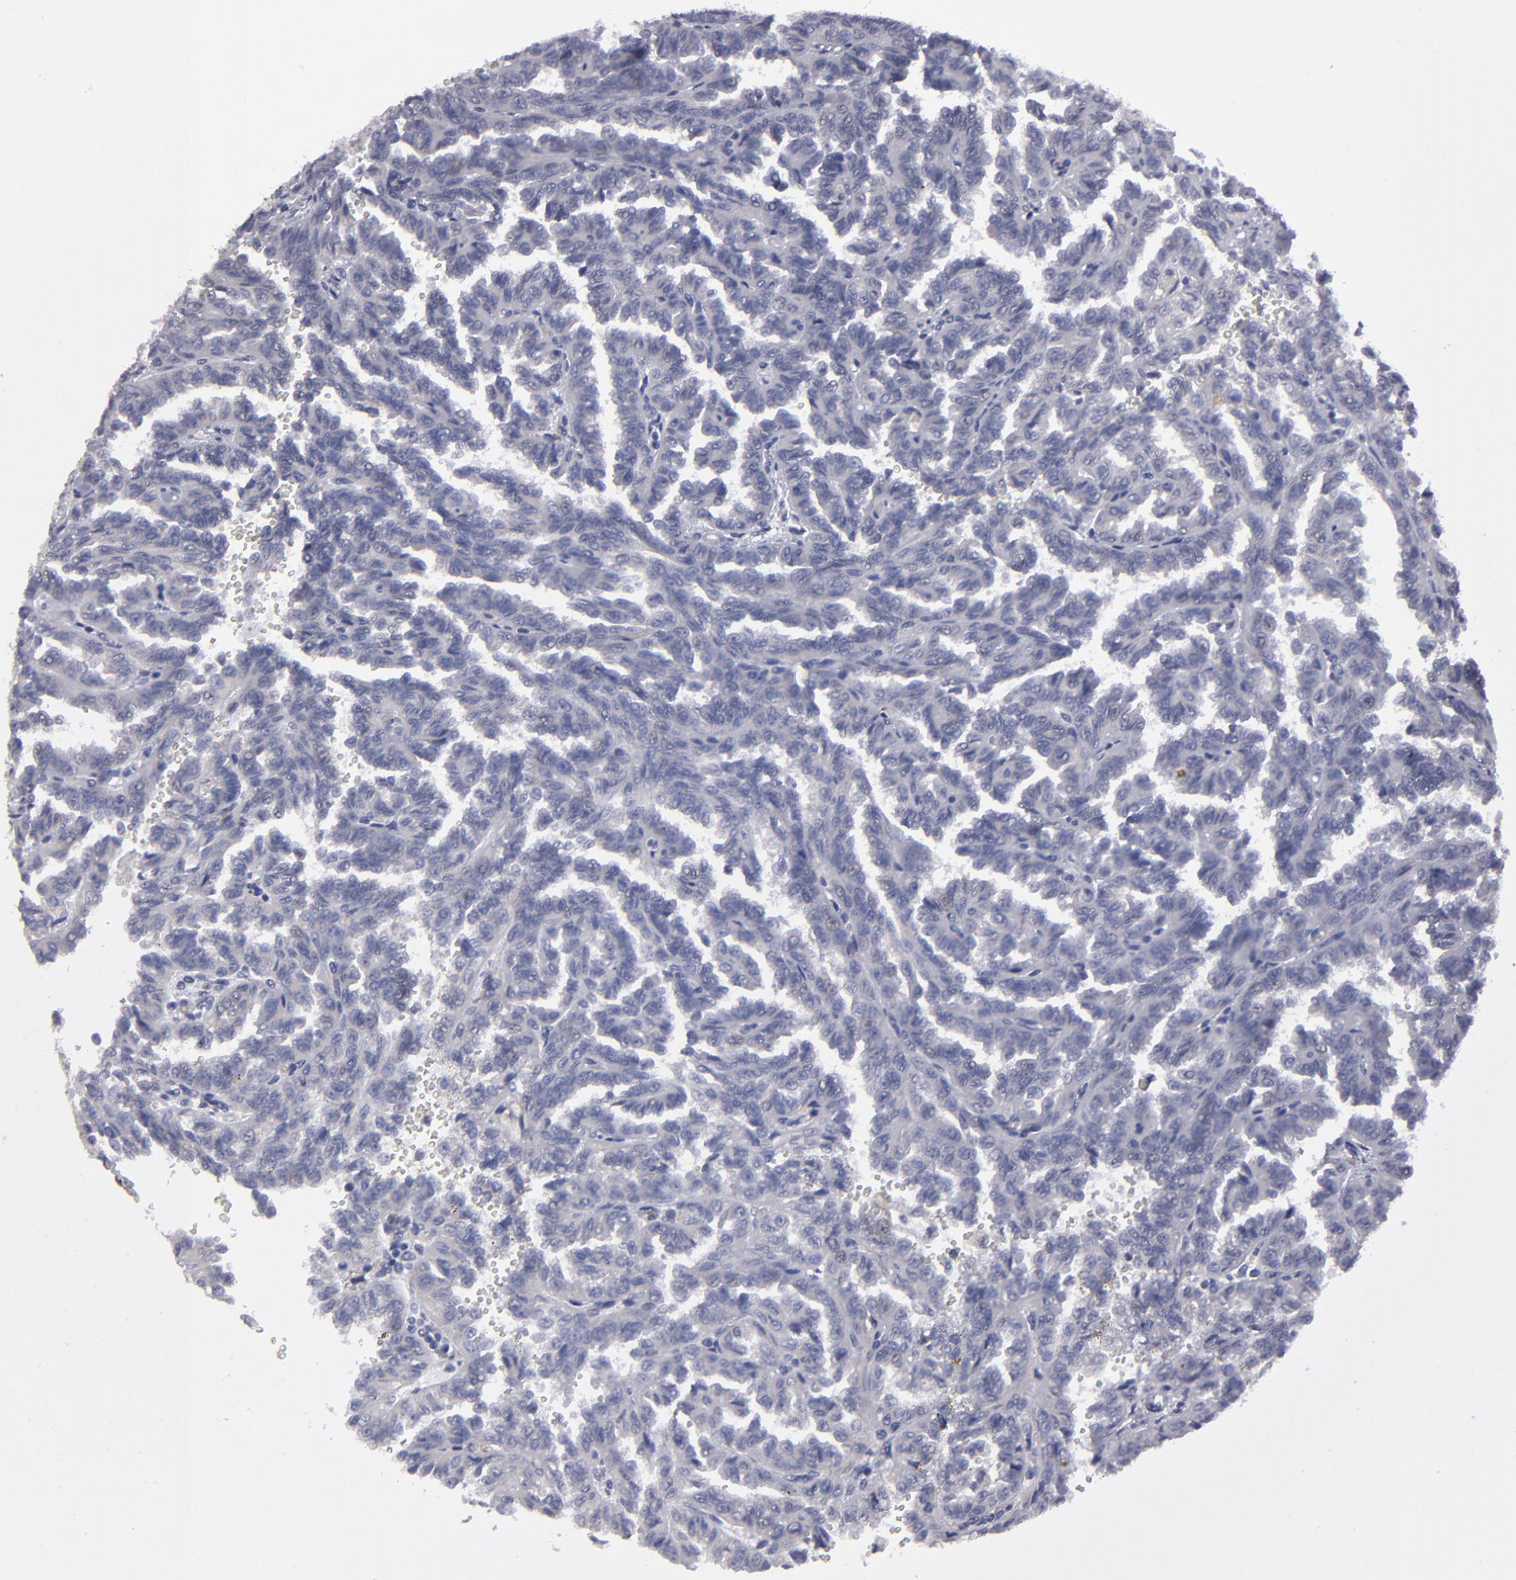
{"staining": {"intensity": "negative", "quantity": "none", "location": "none"}, "tissue": "renal cancer", "cell_type": "Tumor cells", "image_type": "cancer", "snomed": [{"axis": "morphology", "description": "Inflammation, NOS"}, {"axis": "morphology", "description": "Adenocarcinoma, NOS"}, {"axis": "topography", "description": "Kidney"}], "caption": "Protein analysis of renal cancer (adenocarcinoma) displays no significant expression in tumor cells. (Brightfield microscopy of DAB (3,3'-diaminobenzidine) immunohistochemistry at high magnification).", "gene": "ZNF175", "patient": {"sex": "male", "age": 68}}